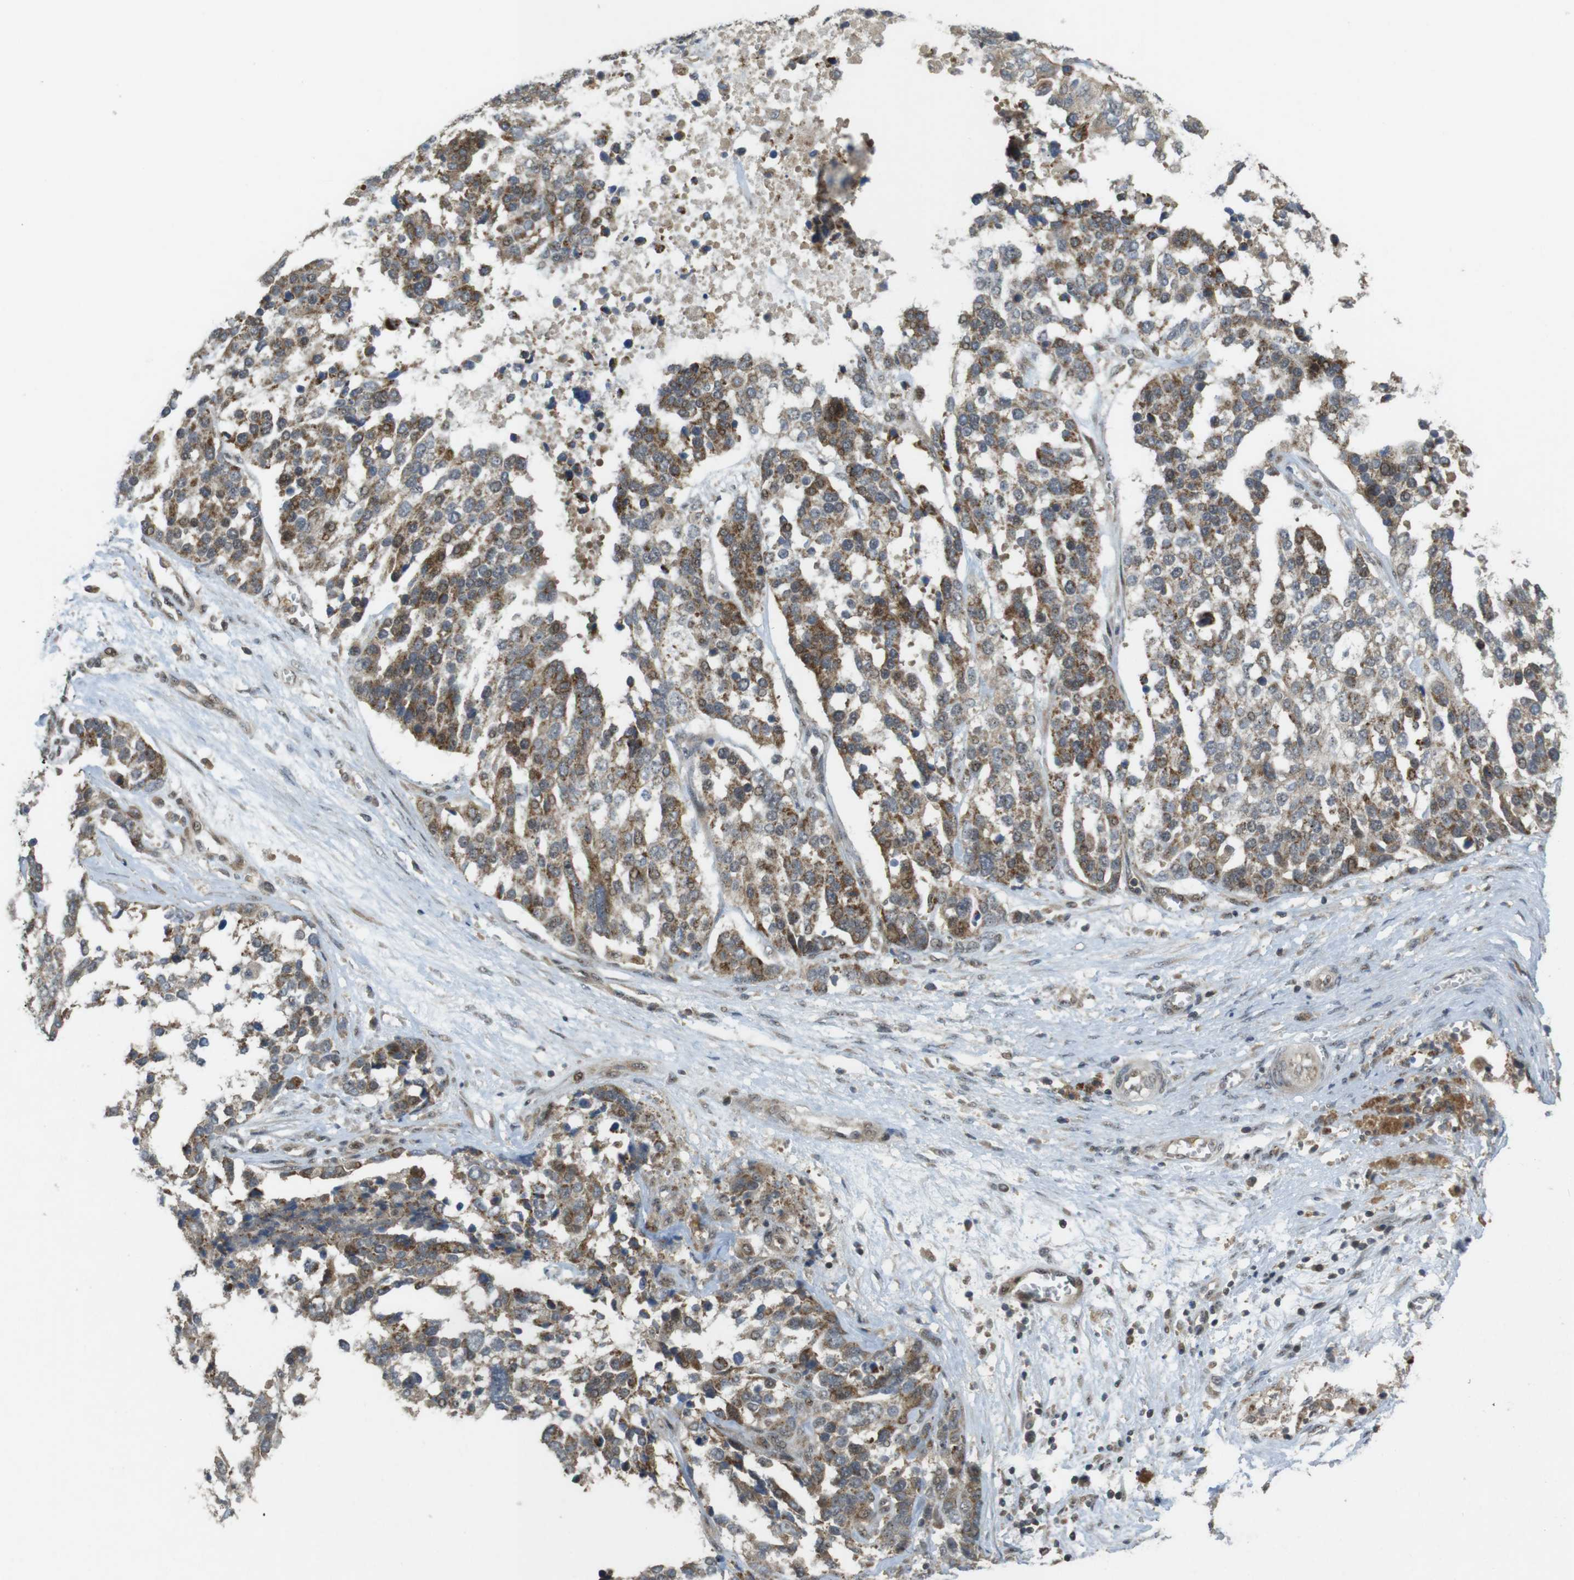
{"staining": {"intensity": "moderate", "quantity": "25%-75%", "location": "cytoplasmic/membranous,nuclear"}, "tissue": "ovarian cancer", "cell_type": "Tumor cells", "image_type": "cancer", "snomed": [{"axis": "morphology", "description": "Cystadenocarcinoma, serous, NOS"}, {"axis": "topography", "description": "Ovary"}], "caption": "Serous cystadenocarcinoma (ovarian) was stained to show a protein in brown. There is medium levels of moderate cytoplasmic/membranous and nuclear positivity in approximately 25%-75% of tumor cells.", "gene": "TMX3", "patient": {"sex": "female", "age": 44}}